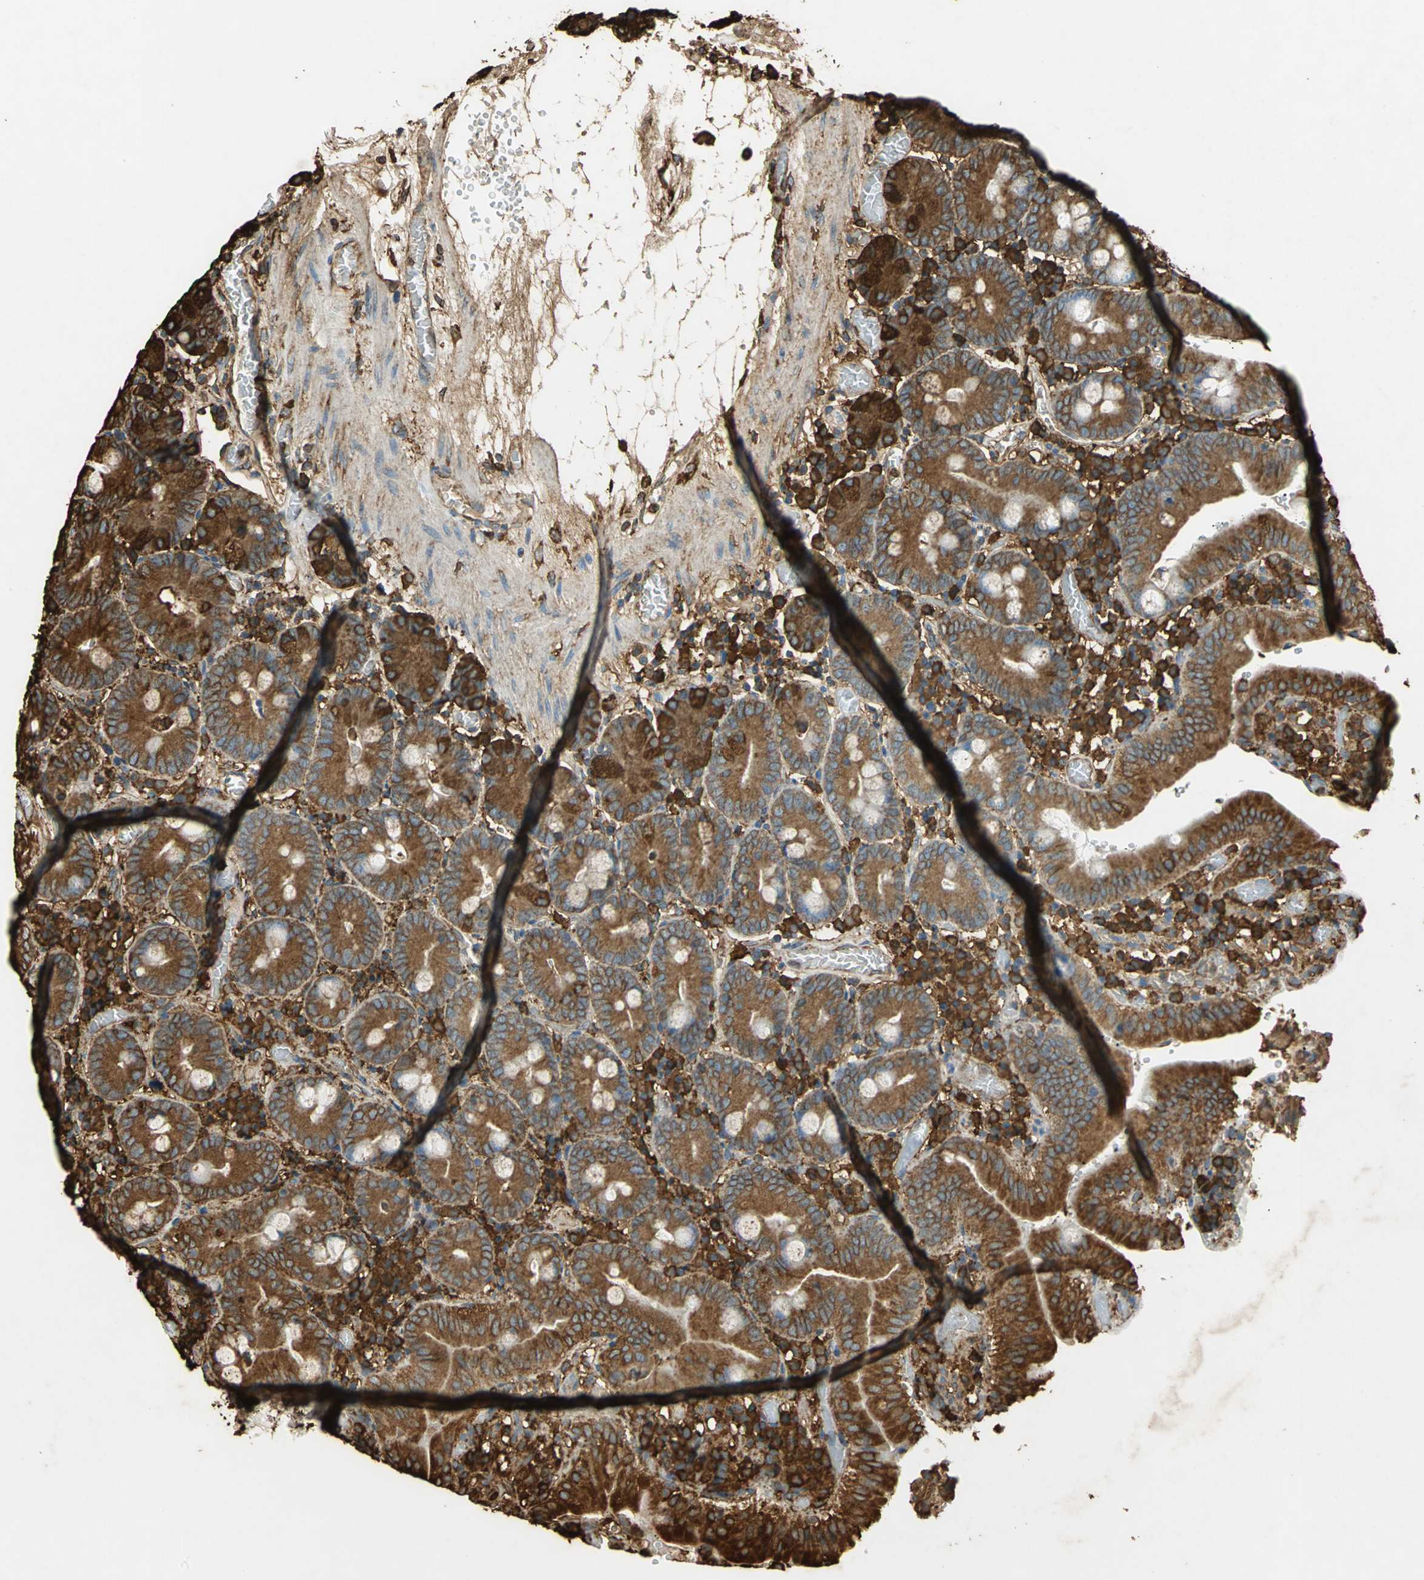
{"staining": {"intensity": "moderate", "quantity": ">75%", "location": "cytoplasmic/membranous"}, "tissue": "small intestine", "cell_type": "Glandular cells", "image_type": "normal", "snomed": [{"axis": "morphology", "description": "Normal tissue, NOS"}, {"axis": "topography", "description": "Small intestine"}], "caption": "This image demonstrates immunohistochemistry (IHC) staining of unremarkable human small intestine, with medium moderate cytoplasmic/membranous positivity in about >75% of glandular cells.", "gene": "HSP90B1", "patient": {"sex": "male", "age": 71}}